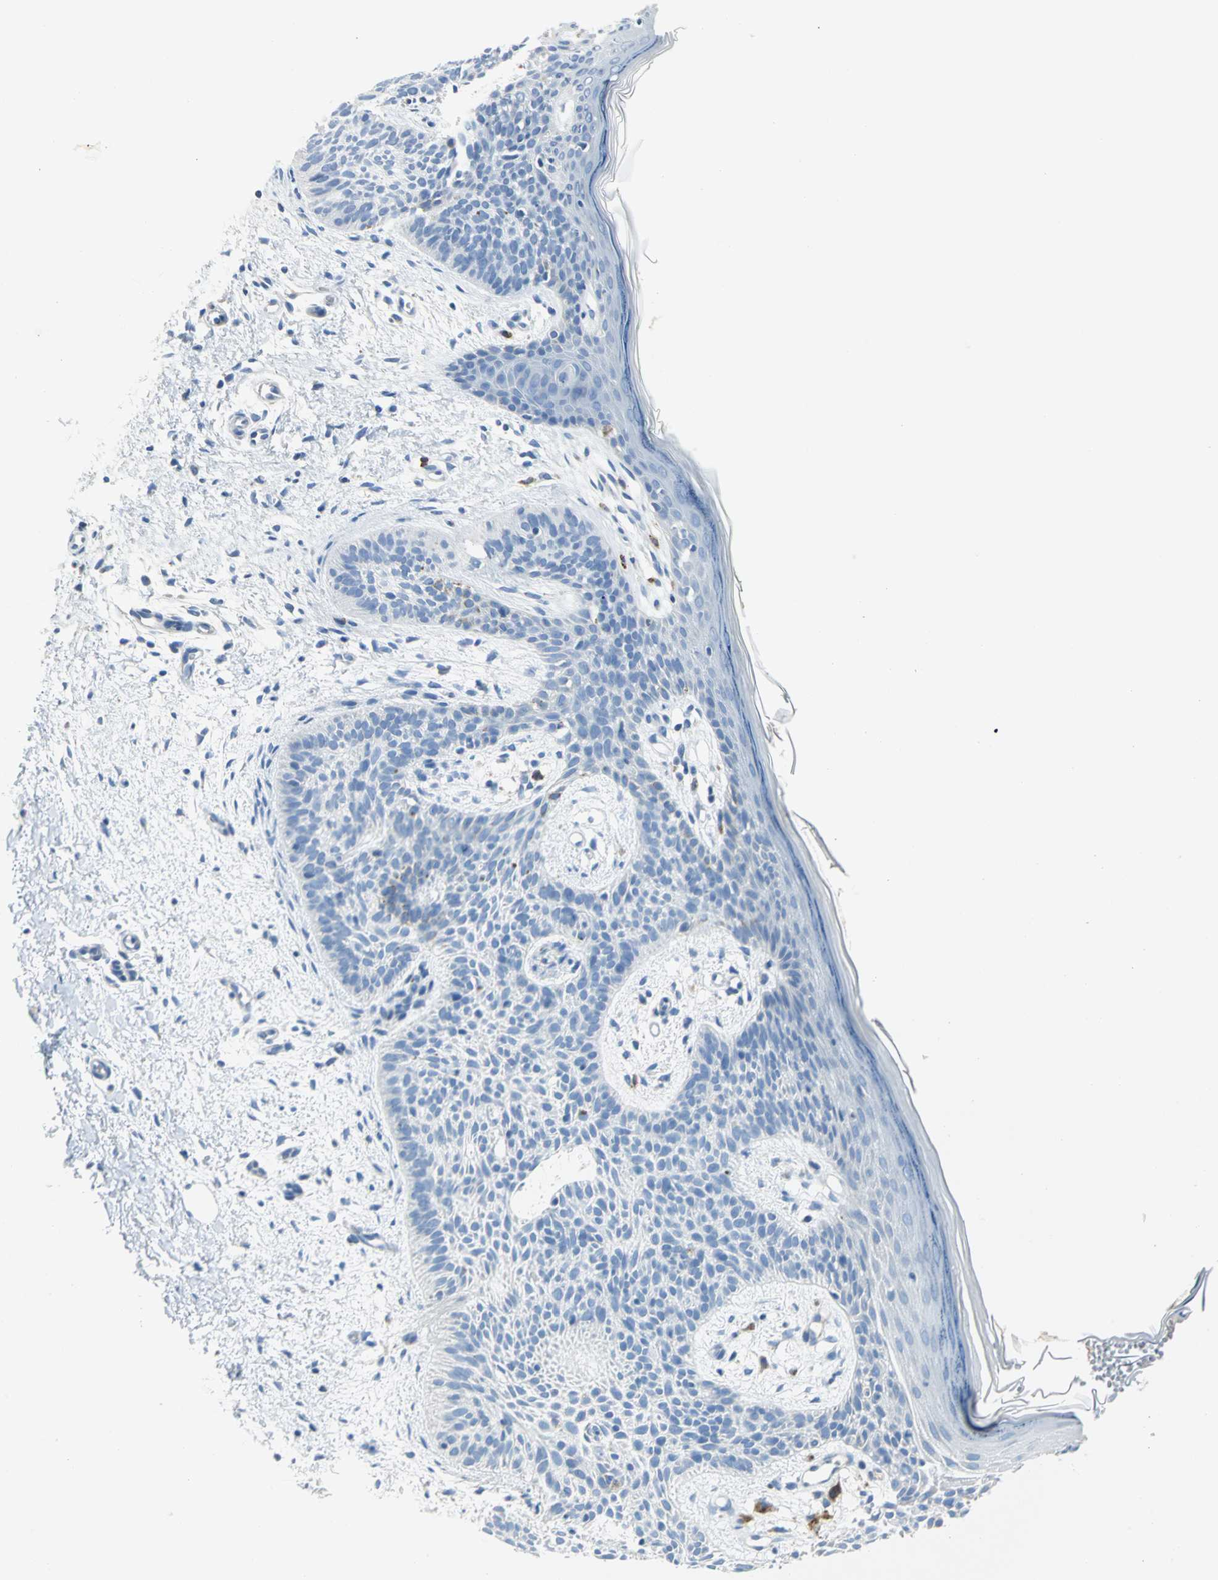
{"staining": {"intensity": "negative", "quantity": "none", "location": "none"}, "tissue": "skin cancer", "cell_type": "Tumor cells", "image_type": "cancer", "snomed": [{"axis": "morphology", "description": "Normal tissue, NOS"}, {"axis": "morphology", "description": "Basal cell carcinoma"}, {"axis": "topography", "description": "Skin"}], "caption": "Immunohistochemical staining of basal cell carcinoma (skin) exhibits no significant positivity in tumor cells.", "gene": "ALOX15", "patient": {"sex": "female", "age": 69}}